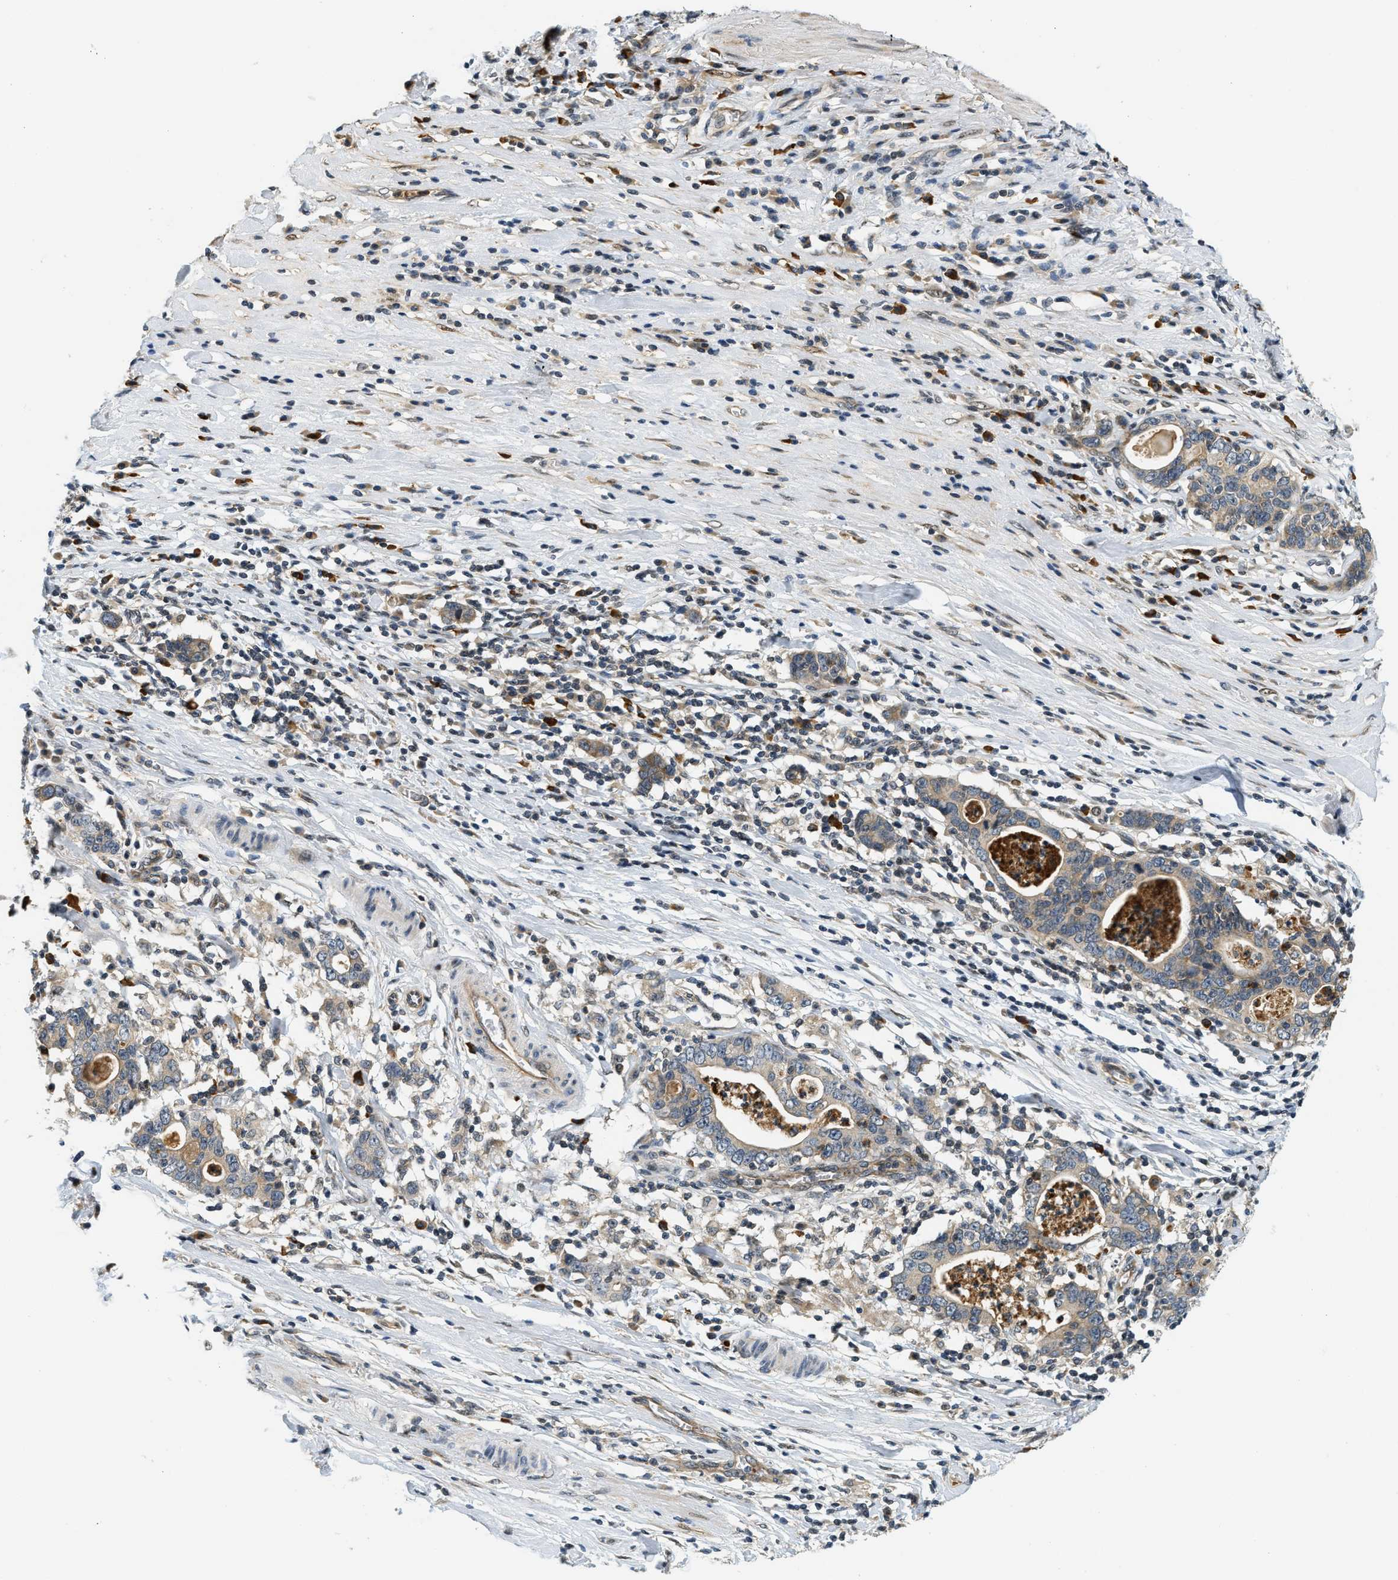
{"staining": {"intensity": "weak", "quantity": "25%-75%", "location": "cytoplasmic/membranous"}, "tissue": "stomach cancer", "cell_type": "Tumor cells", "image_type": "cancer", "snomed": [{"axis": "morphology", "description": "Adenocarcinoma, NOS"}, {"axis": "topography", "description": "Stomach, lower"}], "caption": "DAB (3,3'-diaminobenzidine) immunohistochemical staining of stomach adenocarcinoma displays weak cytoplasmic/membranous protein staining in about 25%-75% of tumor cells.", "gene": "KMT2A", "patient": {"sex": "female", "age": 72}}